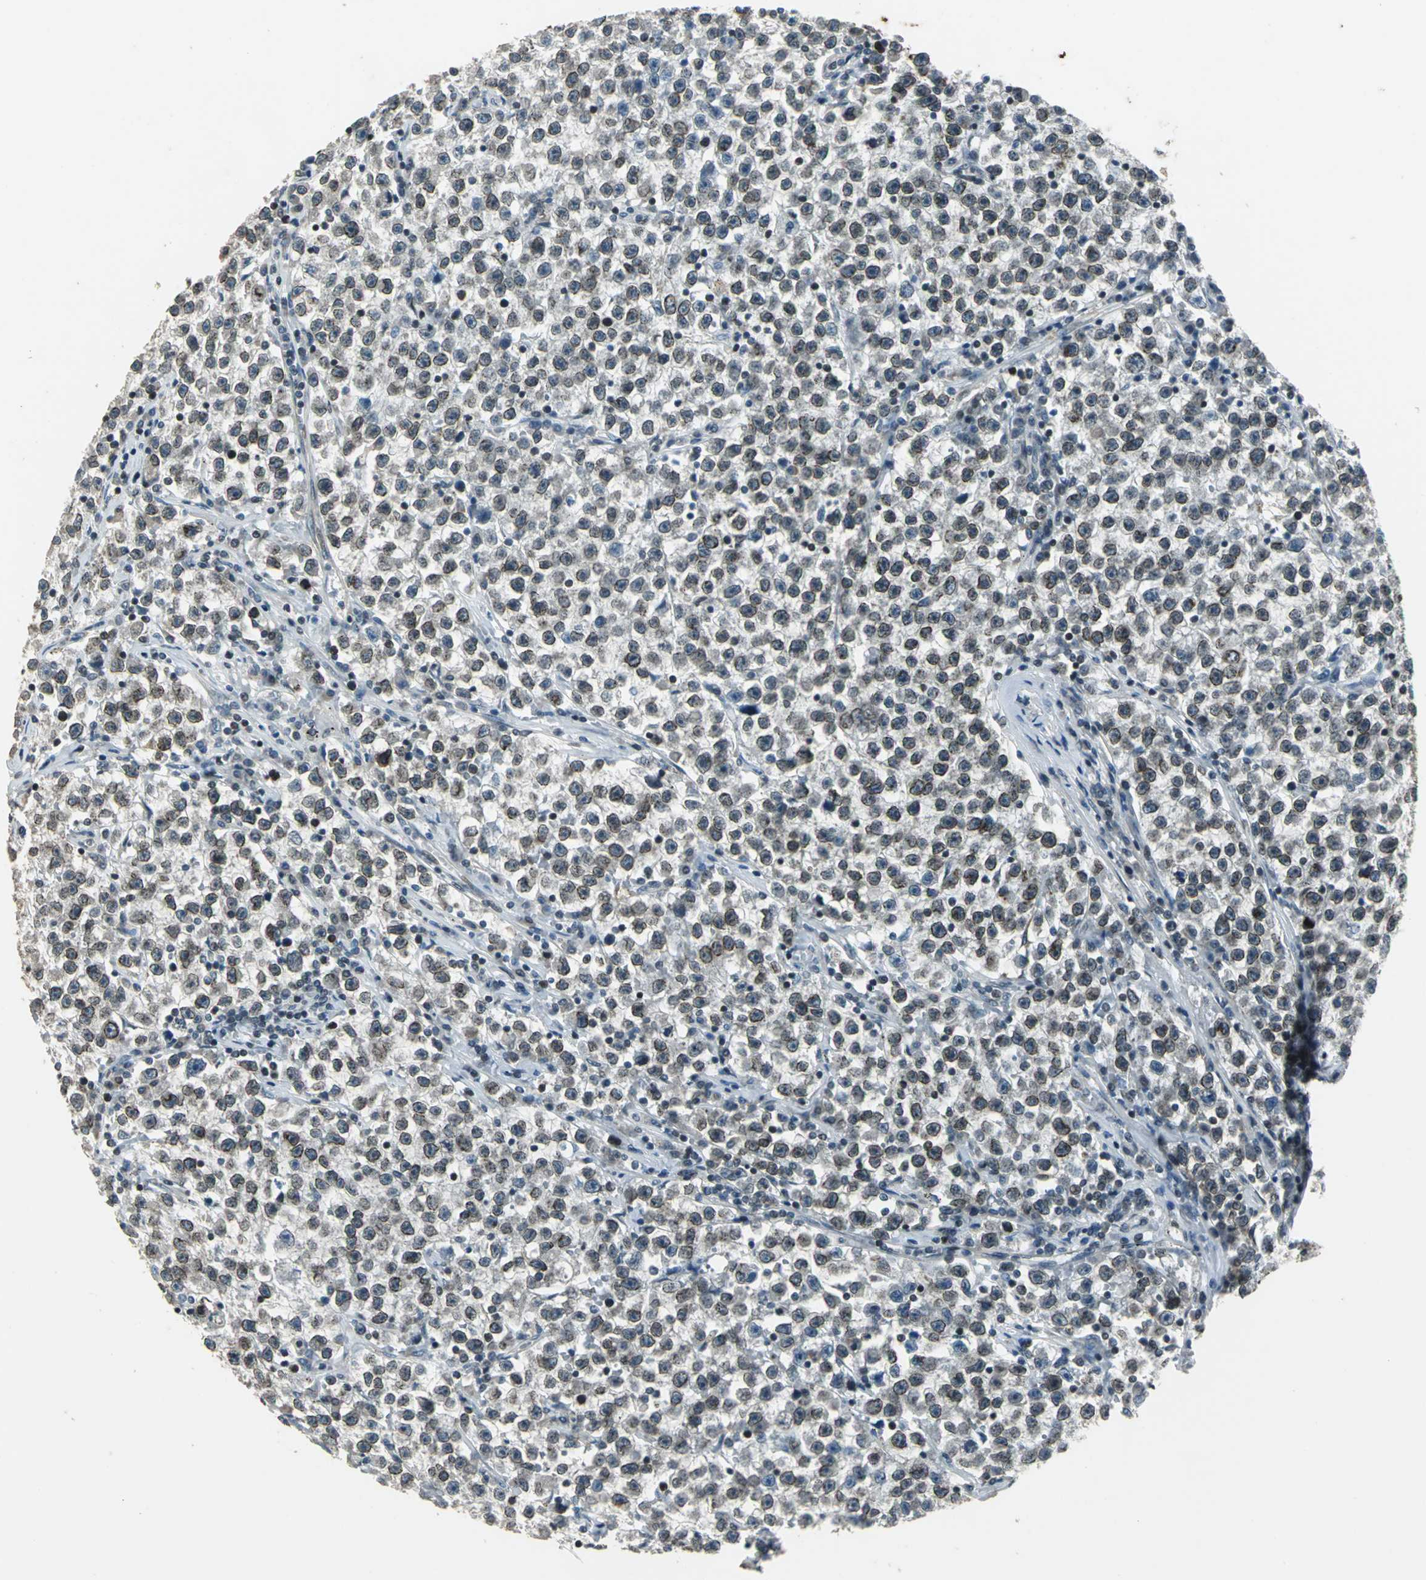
{"staining": {"intensity": "moderate", "quantity": "<25%", "location": "cytoplasmic/membranous,nuclear"}, "tissue": "testis cancer", "cell_type": "Tumor cells", "image_type": "cancer", "snomed": [{"axis": "morphology", "description": "Seminoma, NOS"}, {"axis": "topography", "description": "Testis"}], "caption": "Tumor cells demonstrate low levels of moderate cytoplasmic/membranous and nuclear expression in approximately <25% of cells in human testis seminoma.", "gene": "BRIP1", "patient": {"sex": "male", "age": 22}}